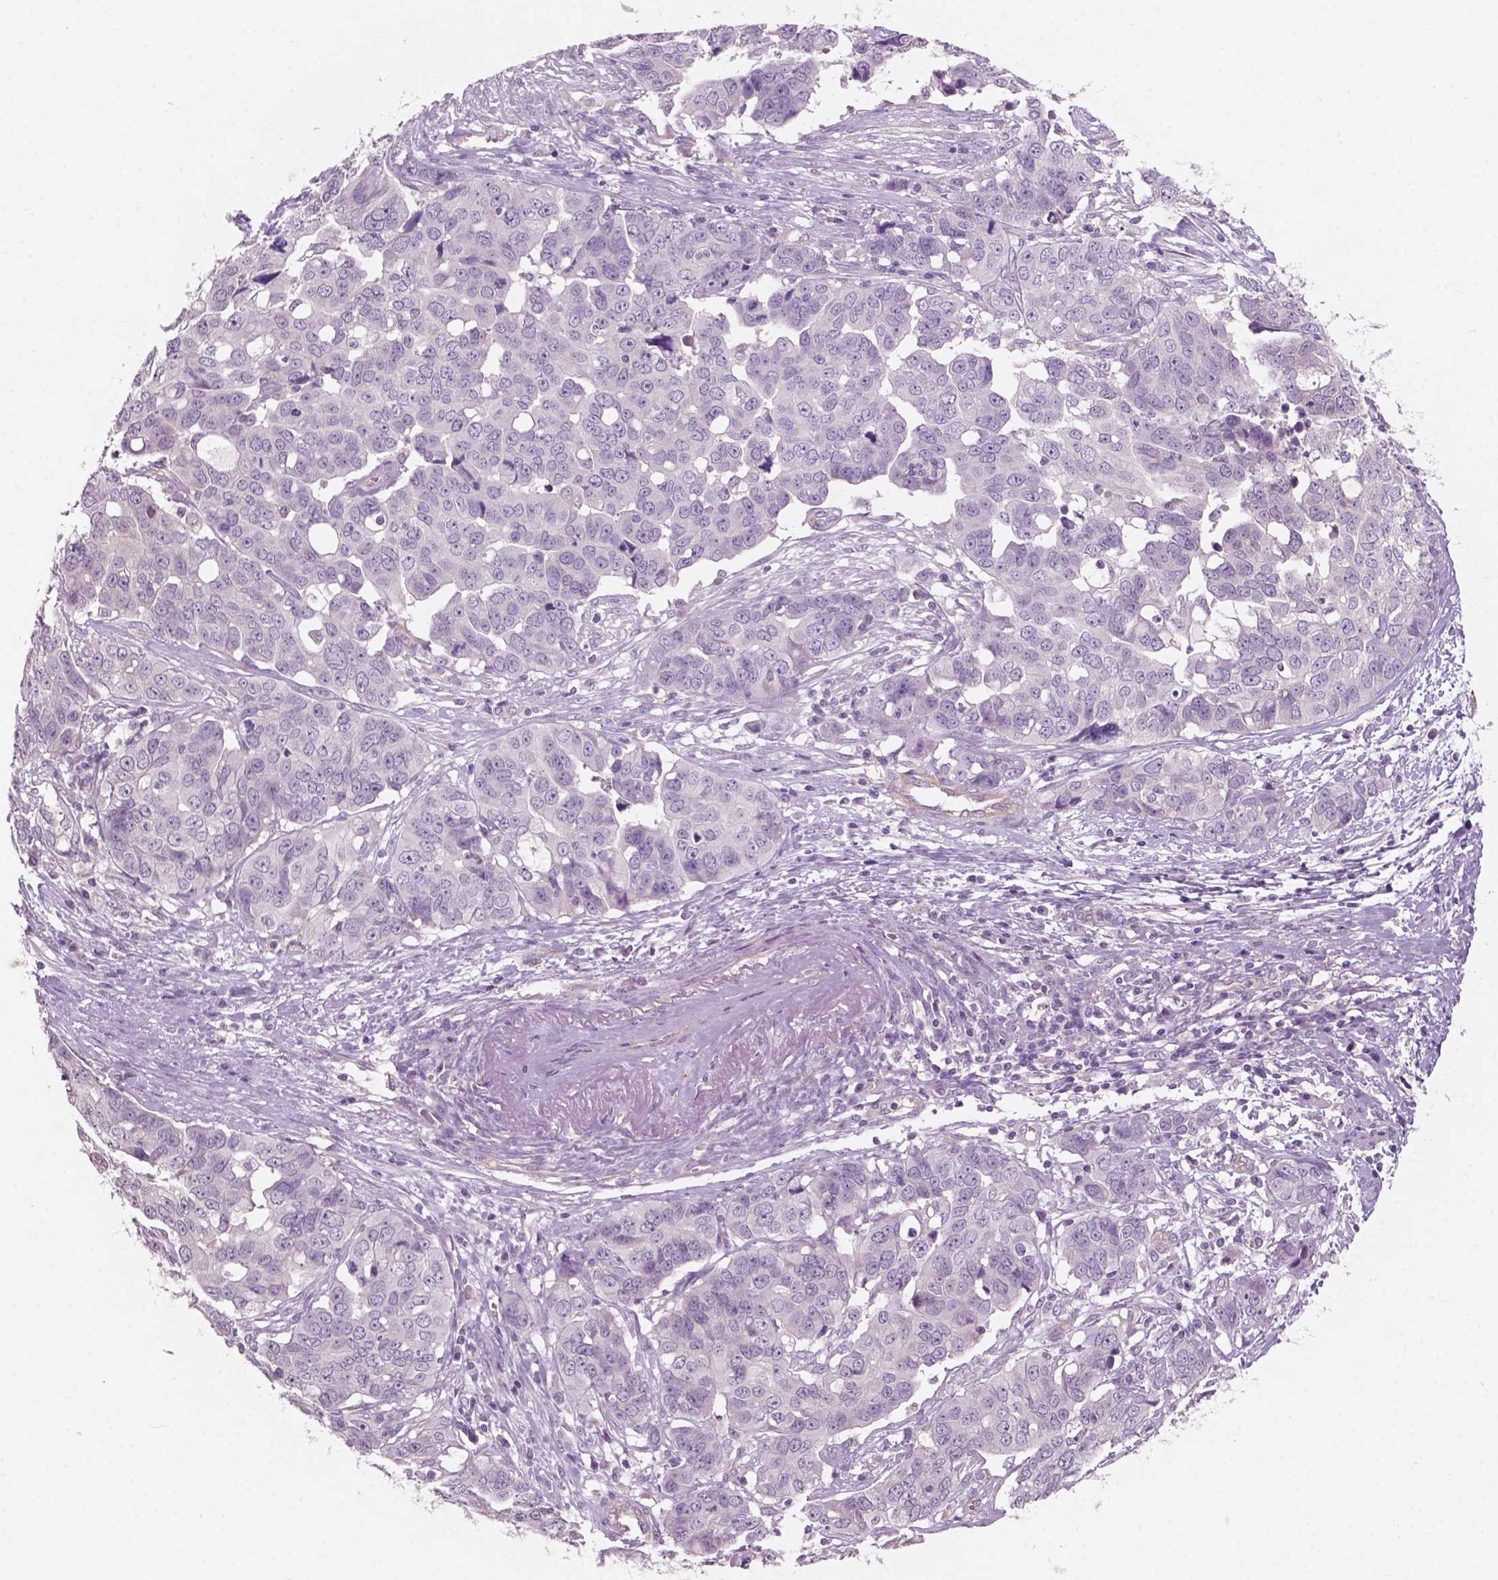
{"staining": {"intensity": "negative", "quantity": "none", "location": "none"}, "tissue": "ovarian cancer", "cell_type": "Tumor cells", "image_type": "cancer", "snomed": [{"axis": "morphology", "description": "Carcinoma, endometroid"}, {"axis": "topography", "description": "Ovary"}], "caption": "Human ovarian cancer stained for a protein using IHC shows no expression in tumor cells.", "gene": "AWAT1", "patient": {"sex": "female", "age": 78}}